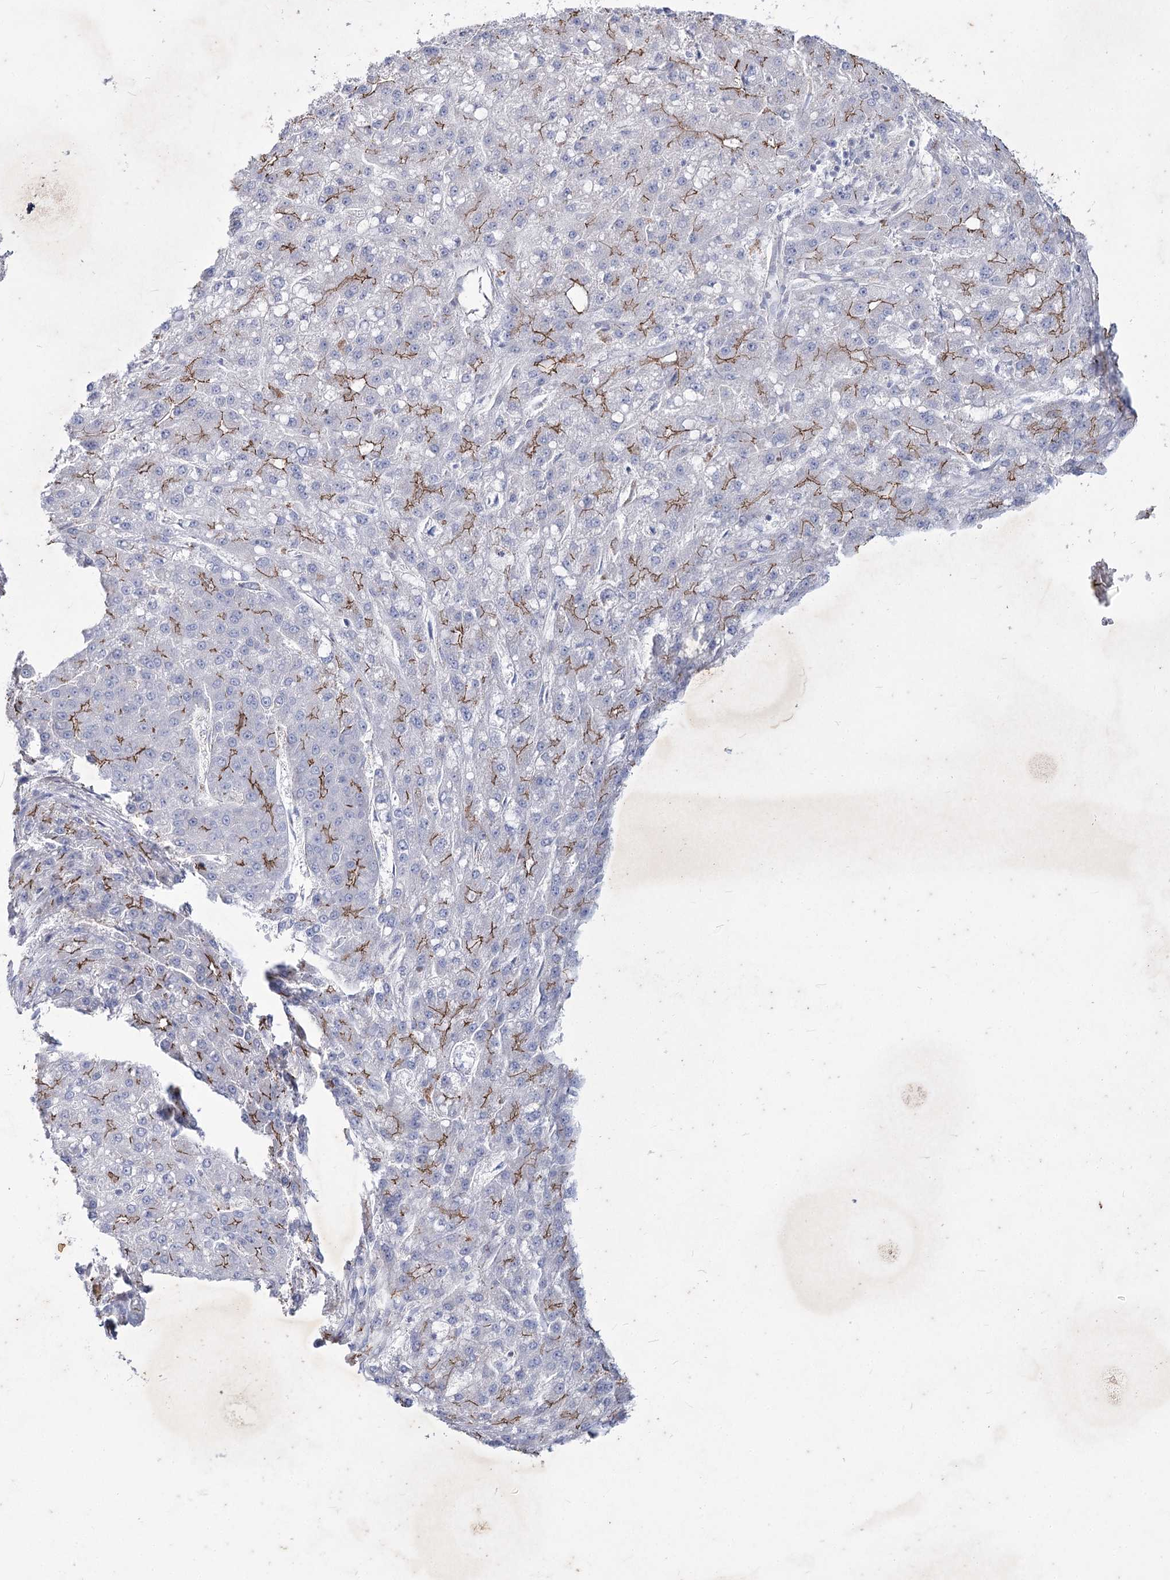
{"staining": {"intensity": "moderate", "quantity": "25%-75%", "location": "cytoplasmic/membranous"}, "tissue": "liver cancer", "cell_type": "Tumor cells", "image_type": "cancer", "snomed": [{"axis": "morphology", "description": "Carcinoma, Hepatocellular, NOS"}, {"axis": "topography", "description": "Liver"}], "caption": "Liver cancer tissue exhibits moderate cytoplasmic/membranous expression in approximately 25%-75% of tumor cells Immunohistochemistry stains the protein in brown and the nuclei are stained blue.", "gene": "LDLRAD3", "patient": {"sex": "male", "age": 67}}